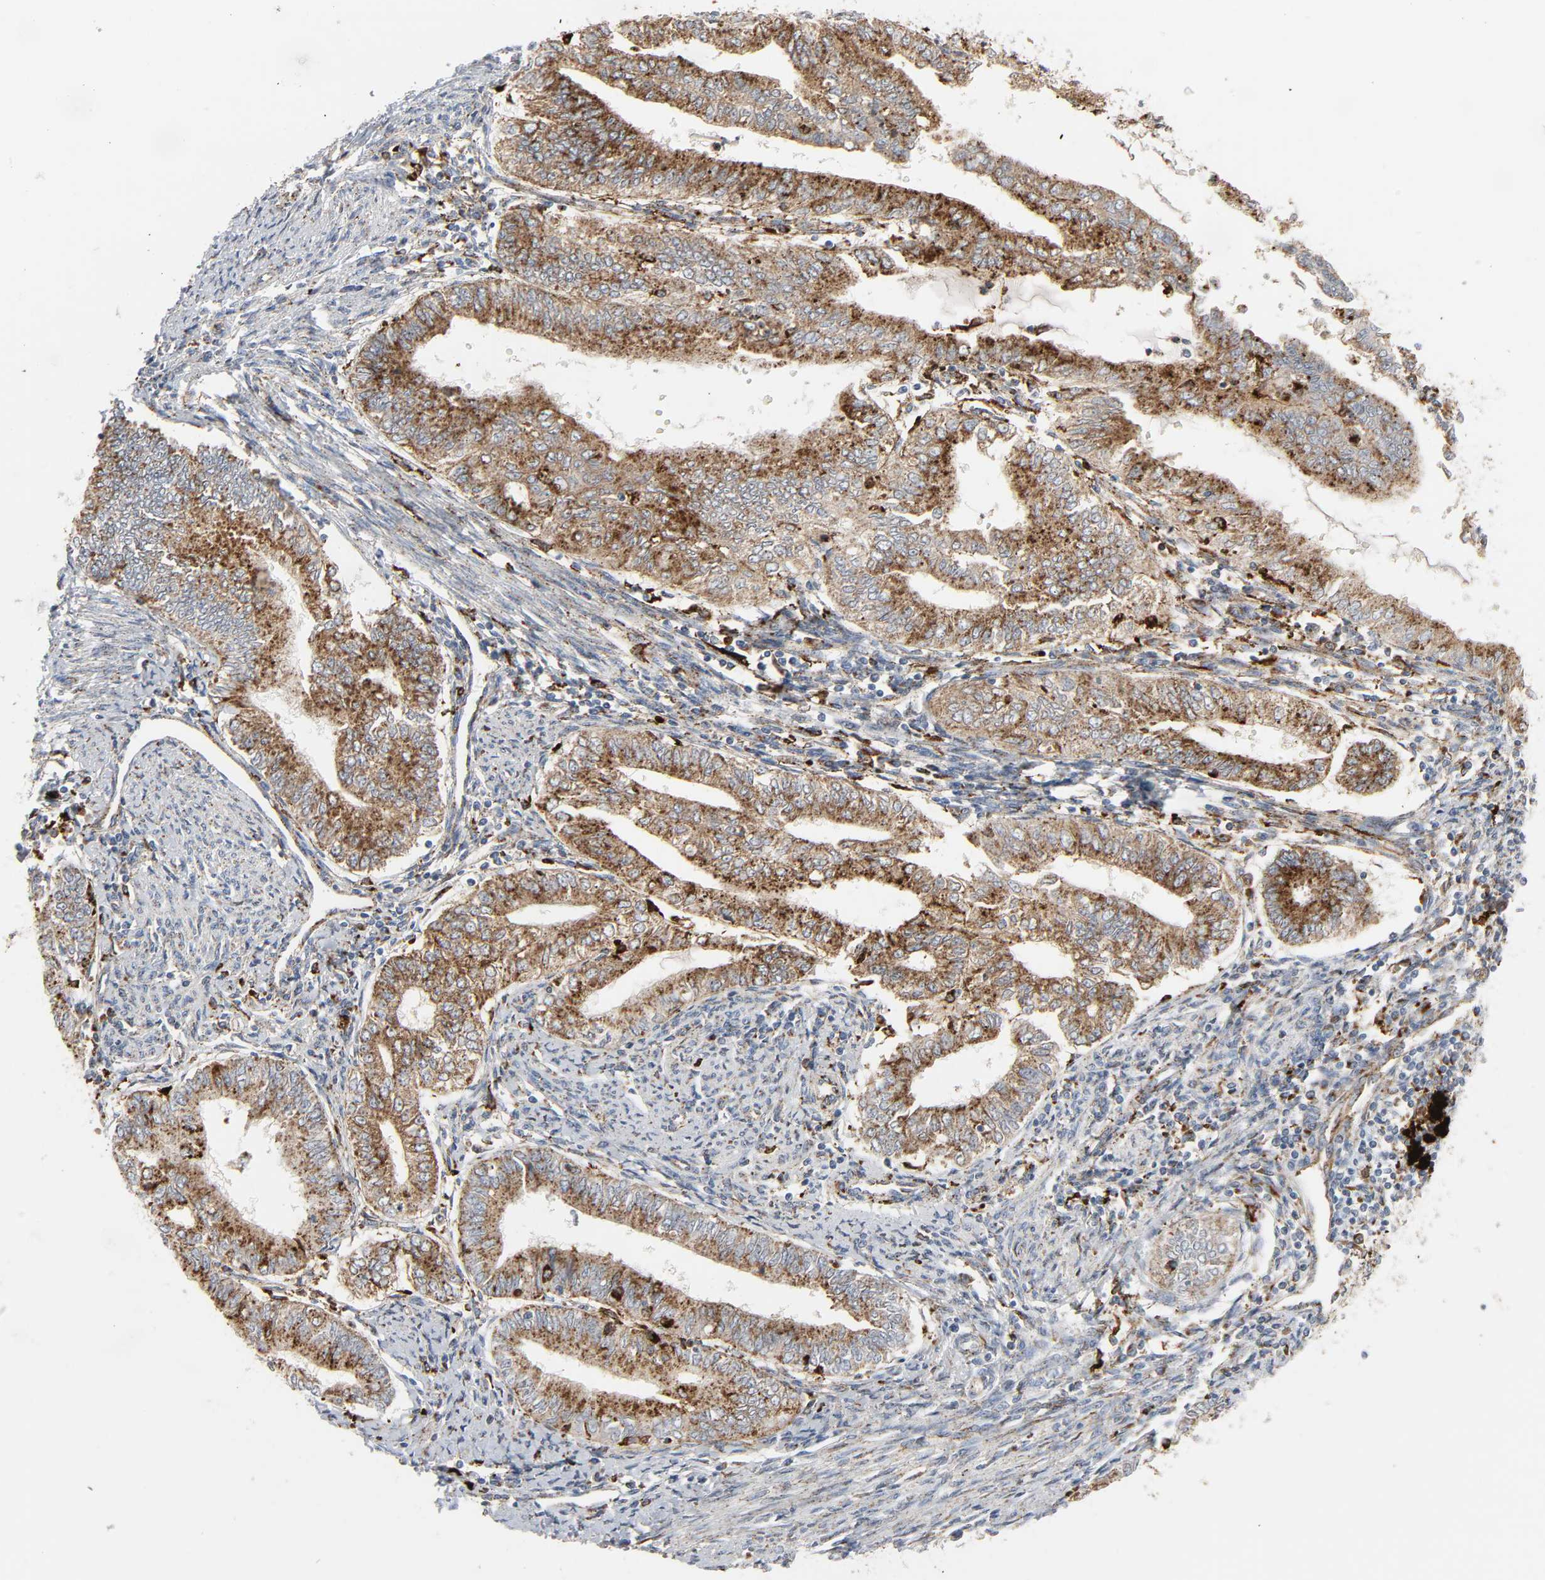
{"staining": {"intensity": "moderate", "quantity": ">75%", "location": "cytoplasmic/membranous"}, "tissue": "endometrial cancer", "cell_type": "Tumor cells", "image_type": "cancer", "snomed": [{"axis": "morphology", "description": "Adenocarcinoma, NOS"}, {"axis": "topography", "description": "Endometrium"}], "caption": "Endometrial adenocarcinoma was stained to show a protein in brown. There is medium levels of moderate cytoplasmic/membranous positivity in approximately >75% of tumor cells.", "gene": "PSAP", "patient": {"sex": "female", "age": 66}}